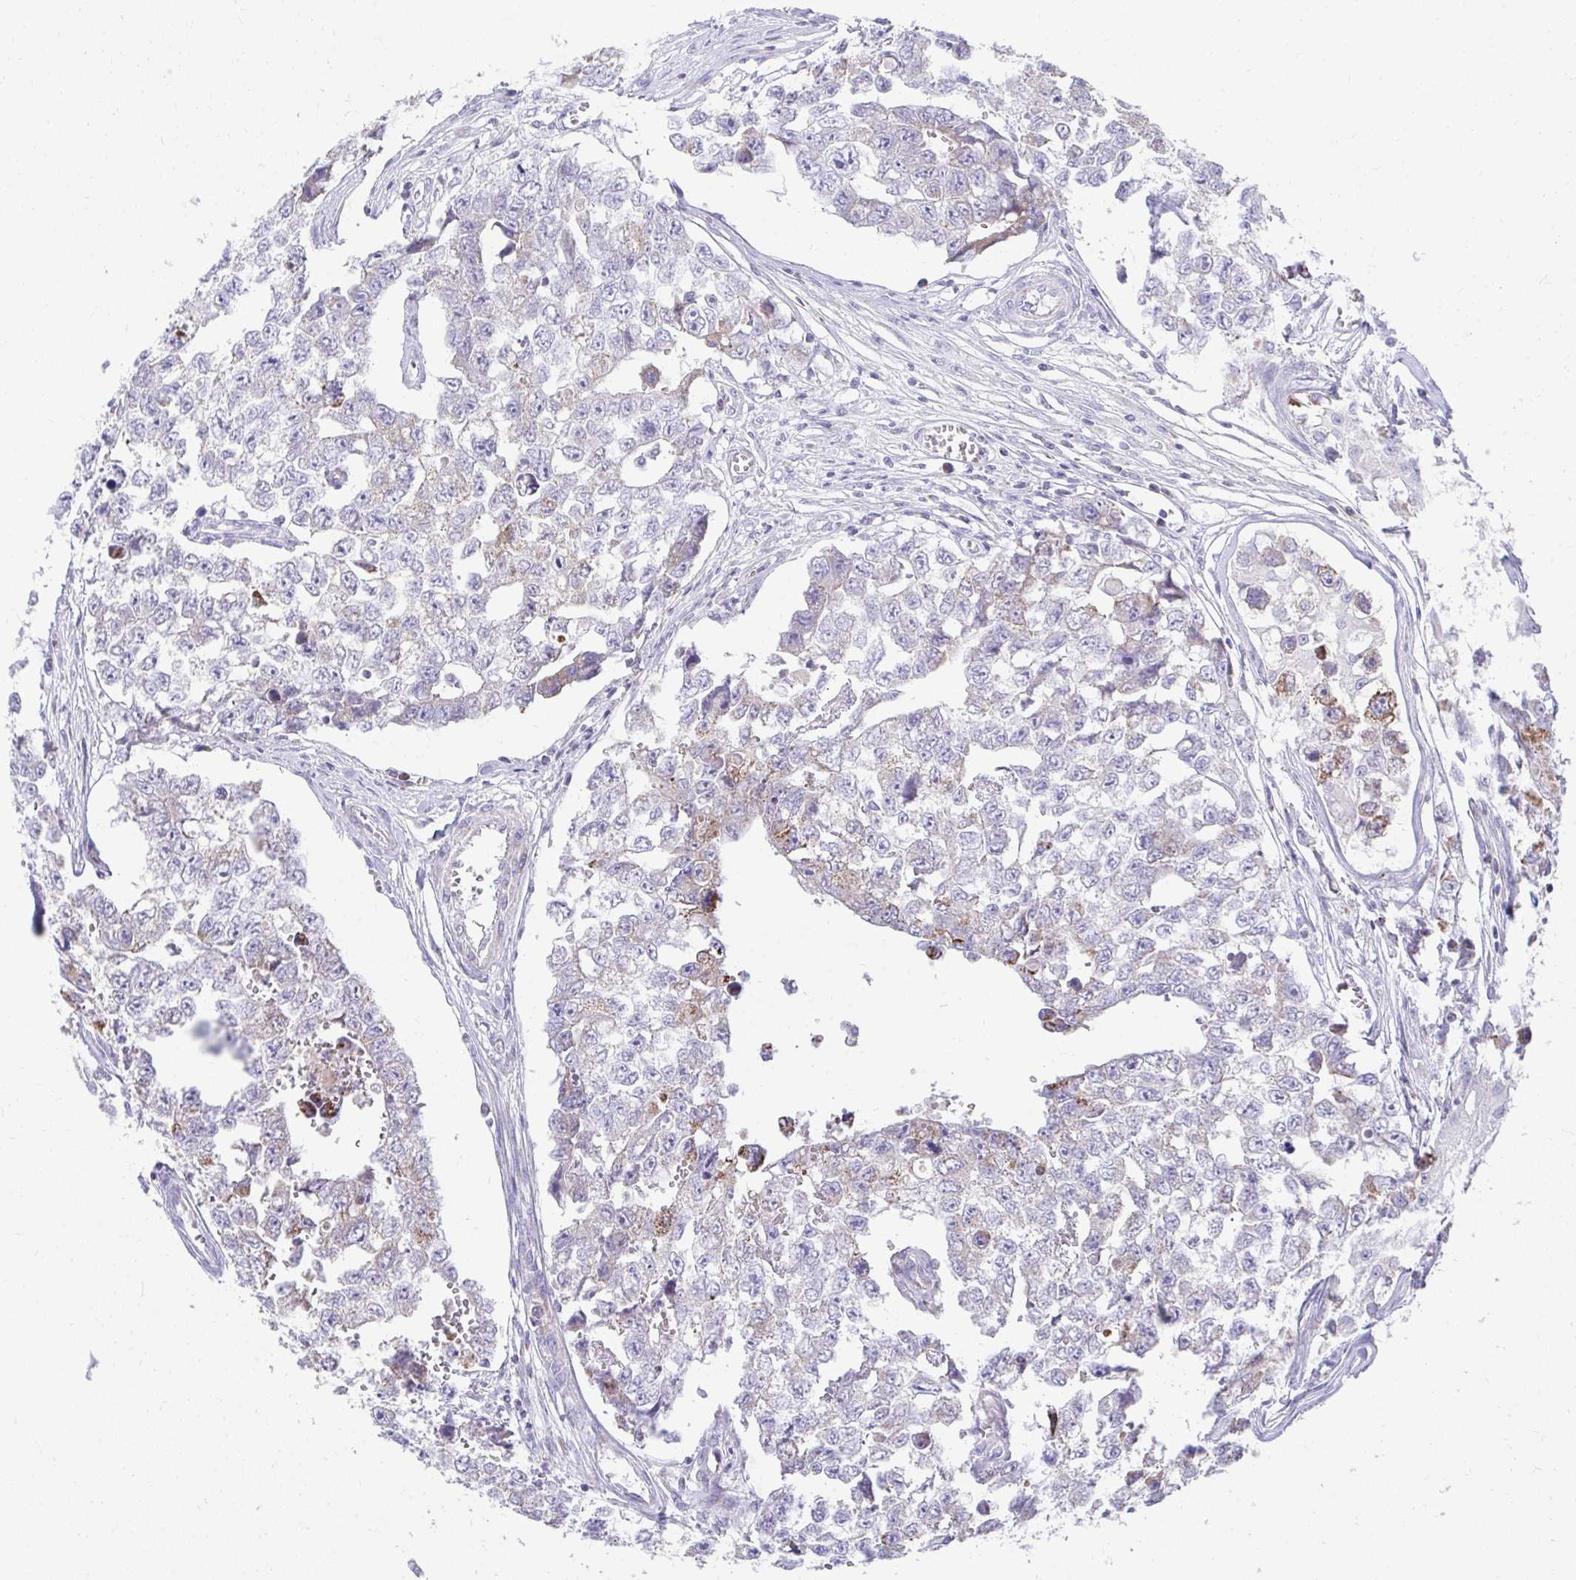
{"staining": {"intensity": "weak", "quantity": "<25%", "location": "cytoplasmic/membranous"}, "tissue": "testis cancer", "cell_type": "Tumor cells", "image_type": "cancer", "snomed": [{"axis": "morphology", "description": "Carcinoma, Embryonal, NOS"}, {"axis": "topography", "description": "Testis"}], "caption": "DAB (3,3'-diaminobenzidine) immunohistochemical staining of embryonal carcinoma (testis) displays no significant positivity in tumor cells. The staining was performed using DAB to visualize the protein expression in brown, while the nuclei were stained in blue with hematoxylin (Magnification: 20x).", "gene": "PRRG3", "patient": {"sex": "male", "age": 18}}